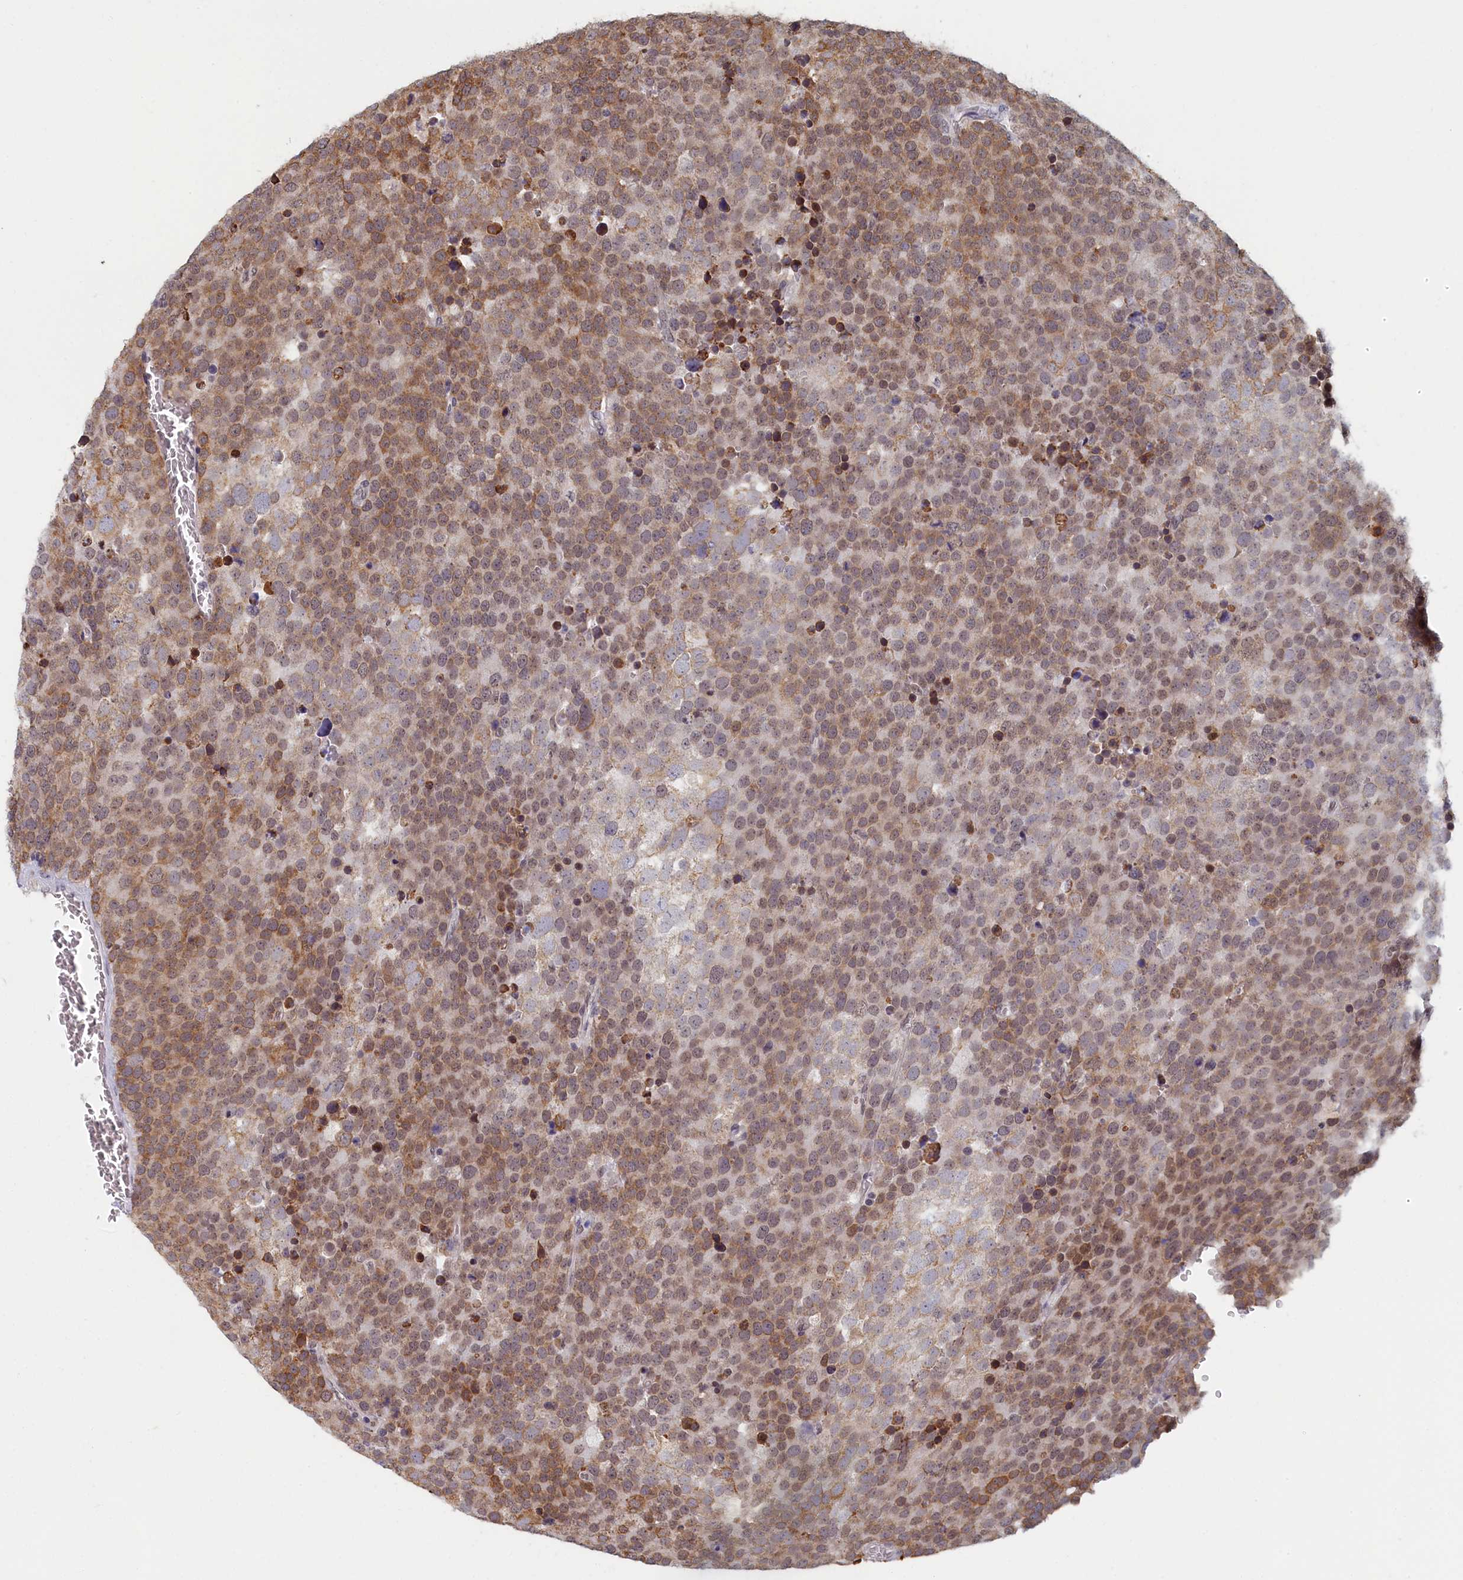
{"staining": {"intensity": "moderate", "quantity": ">75%", "location": "cytoplasmic/membranous"}, "tissue": "testis cancer", "cell_type": "Tumor cells", "image_type": "cancer", "snomed": [{"axis": "morphology", "description": "Seminoma, NOS"}, {"axis": "topography", "description": "Testis"}], "caption": "DAB (3,3'-diaminobenzidine) immunohistochemical staining of human testis cancer shows moderate cytoplasmic/membranous protein staining in approximately >75% of tumor cells.", "gene": "DNAJC17", "patient": {"sex": "male", "age": 71}}